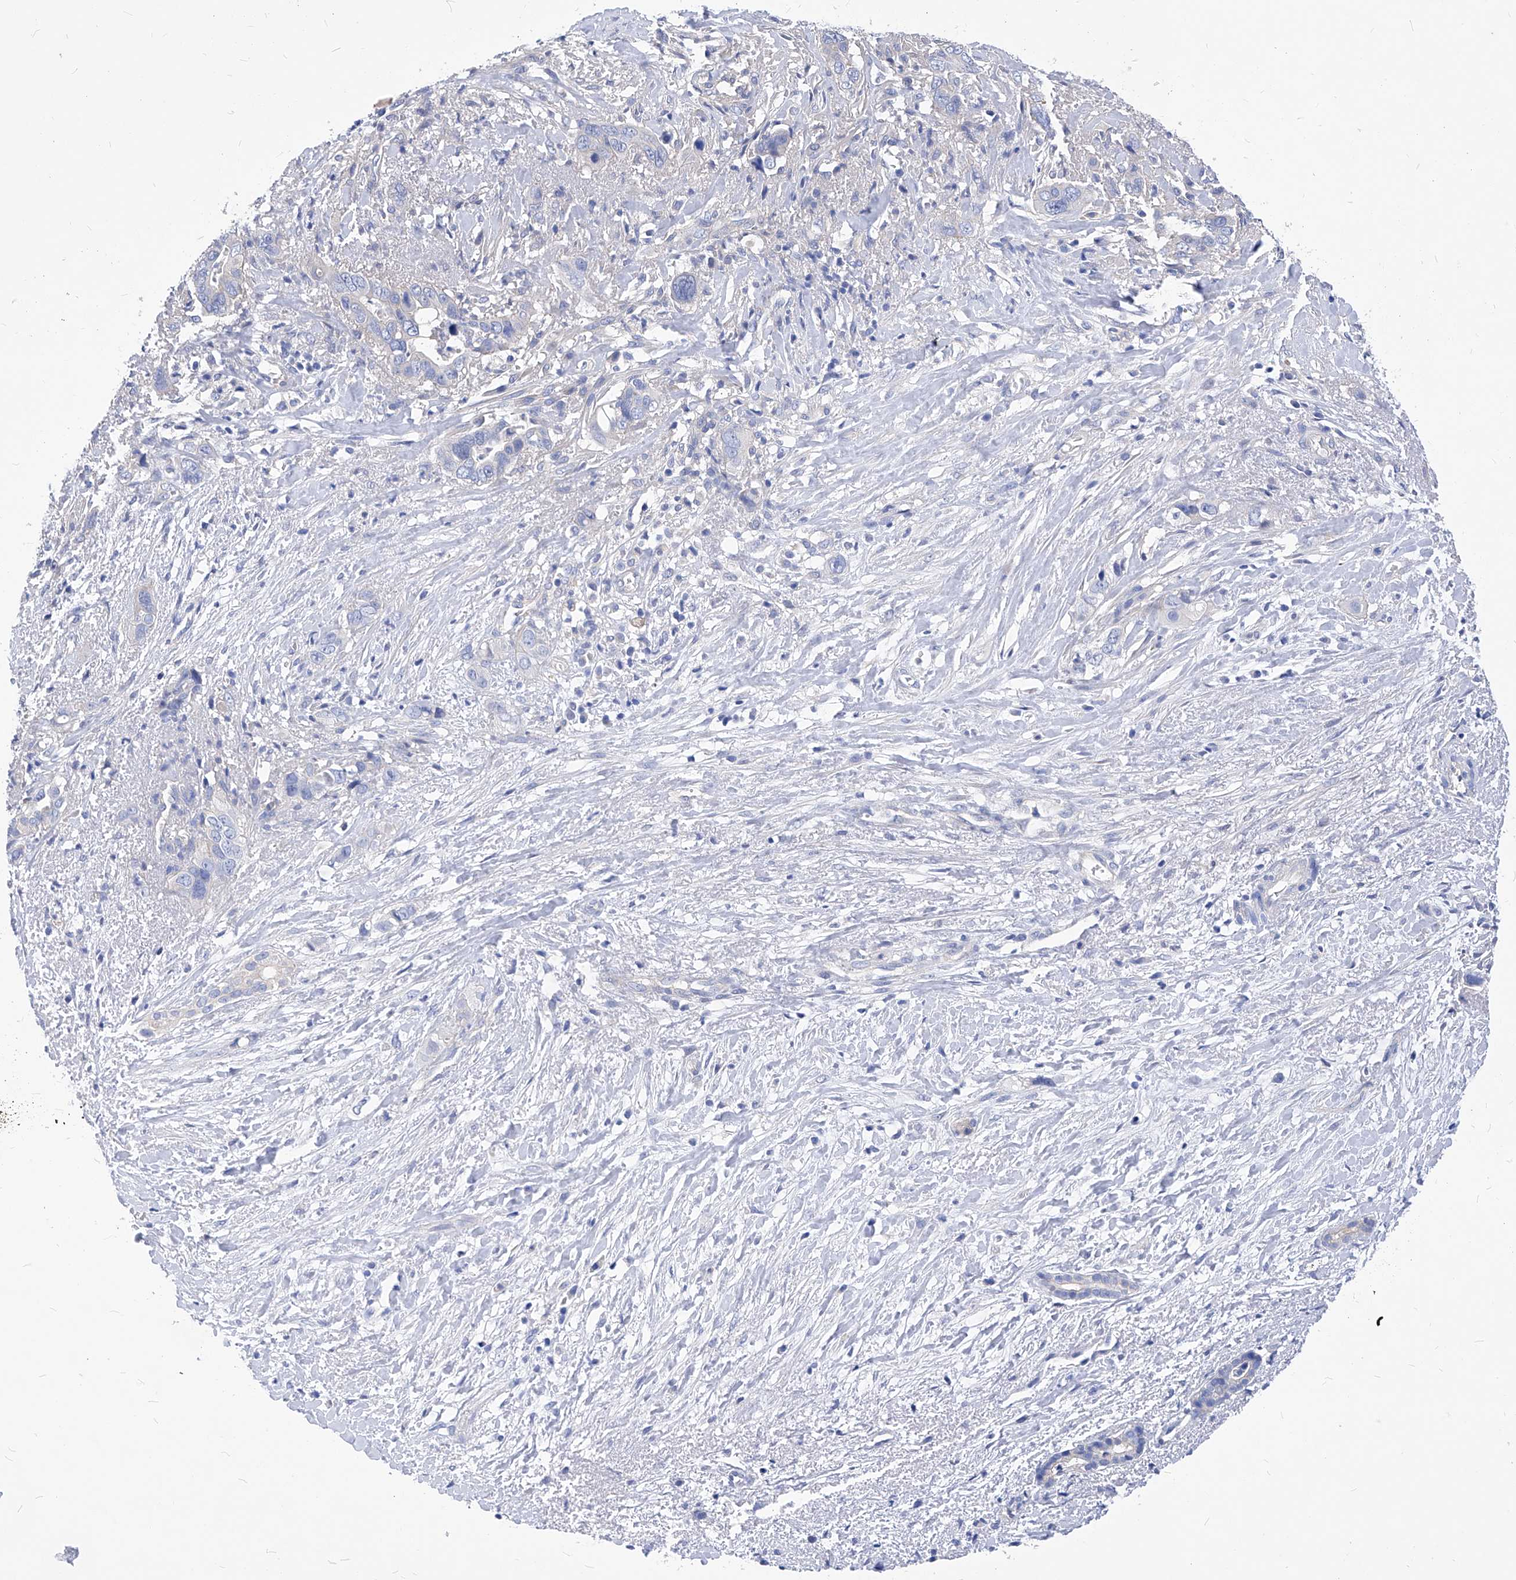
{"staining": {"intensity": "negative", "quantity": "none", "location": "none"}, "tissue": "liver cancer", "cell_type": "Tumor cells", "image_type": "cancer", "snomed": [{"axis": "morphology", "description": "Cholangiocarcinoma"}, {"axis": "topography", "description": "Liver"}], "caption": "Immunohistochemistry of liver cholangiocarcinoma demonstrates no positivity in tumor cells.", "gene": "XPNPEP1", "patient": {"sex": "female", "age": 79}}